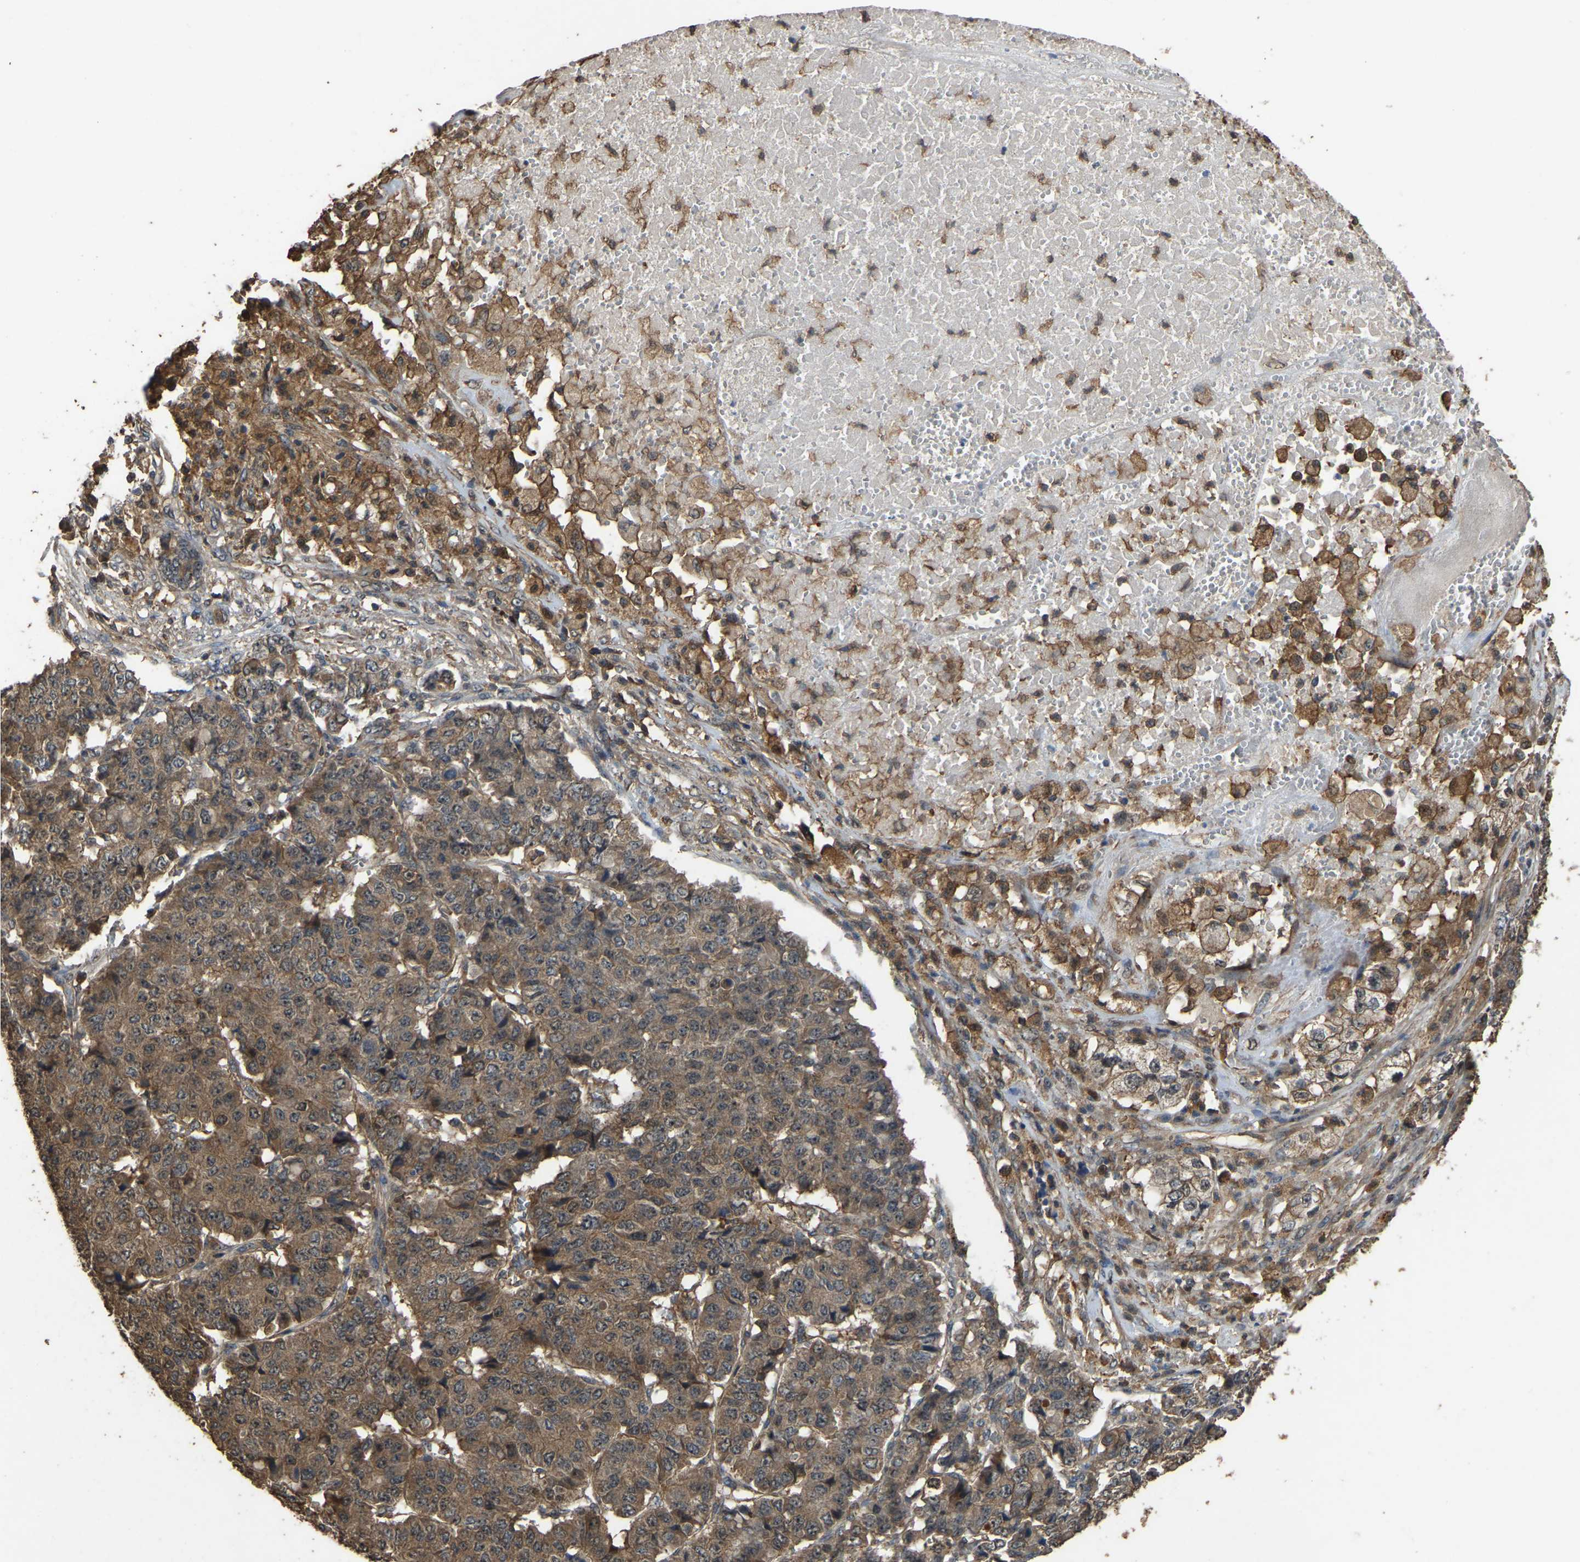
{"staining": {"intensity": "moderate", "quantity": ">75%", "location": "cytoplasmic/membranous"}, "tissue": "pancreatic cancer", "cell_type": "Tumor cells", "image_type": "cancer", "snomed": [{"axis": "morphology", "description": "Adenocarcinoma, NOS"}, {"axis": "topography", "description": "Pancreas"}], "caption": "Moderate cytoplasmic/membranous protein staining is identified in about >75% of tumor cells in pancreatic cancer.", "gene": "FHIT", "patient": {"sex": "male", "age": 50}}